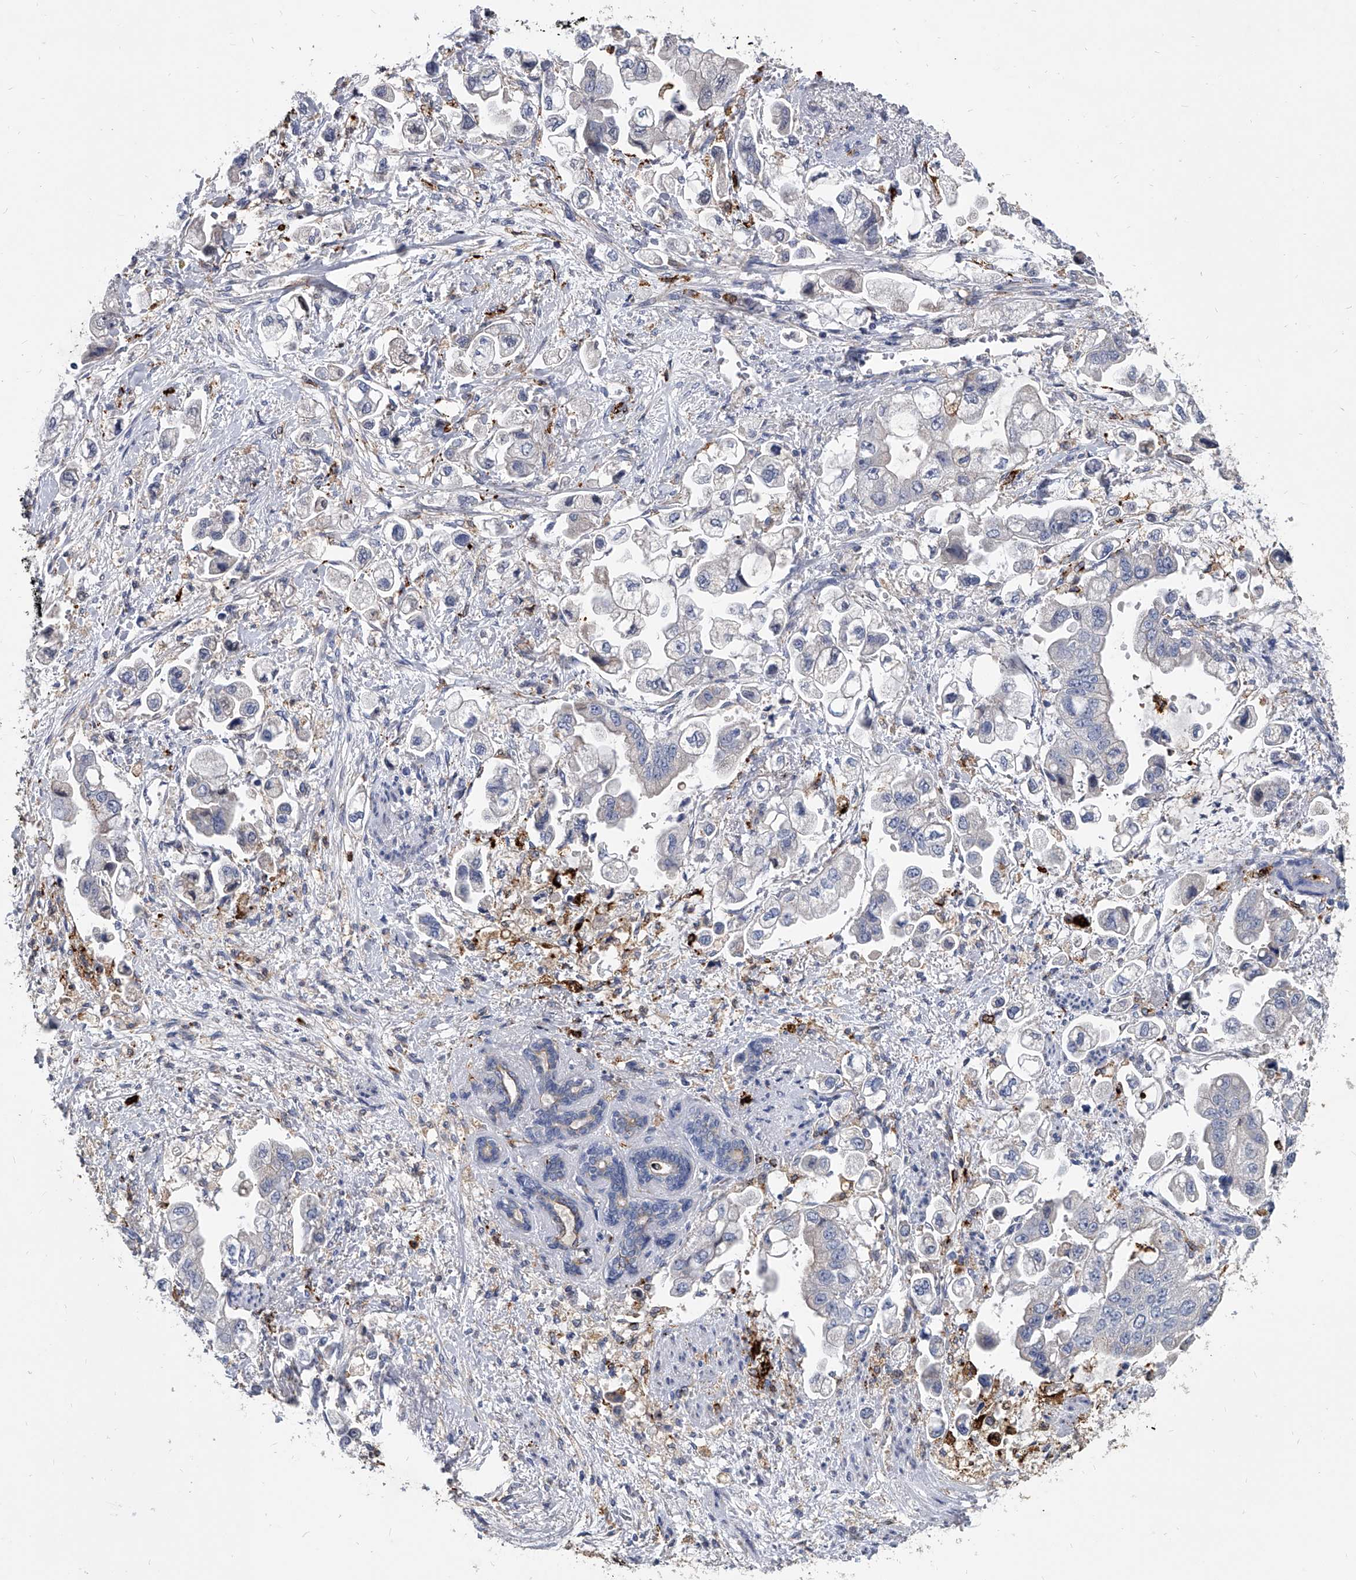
{"staining": {"intensity": "negative", "quantity": "none", "location": "none"}, "tissue": "stomach cancer", "cell_type": "Tumor cells", "image_type": "cancer", "snomed": [{"axis": "morphology", "description": "Adenocarcinoma, NOS"}, {"axis": "topography", "description": "Stomach"}], "caption": "The micrograph demonstrates no staining of tumor cells in stomach cancer (adenocarcinoma).", "gene": "SPP1", "patient": {"sex": "male", "age": 62}}